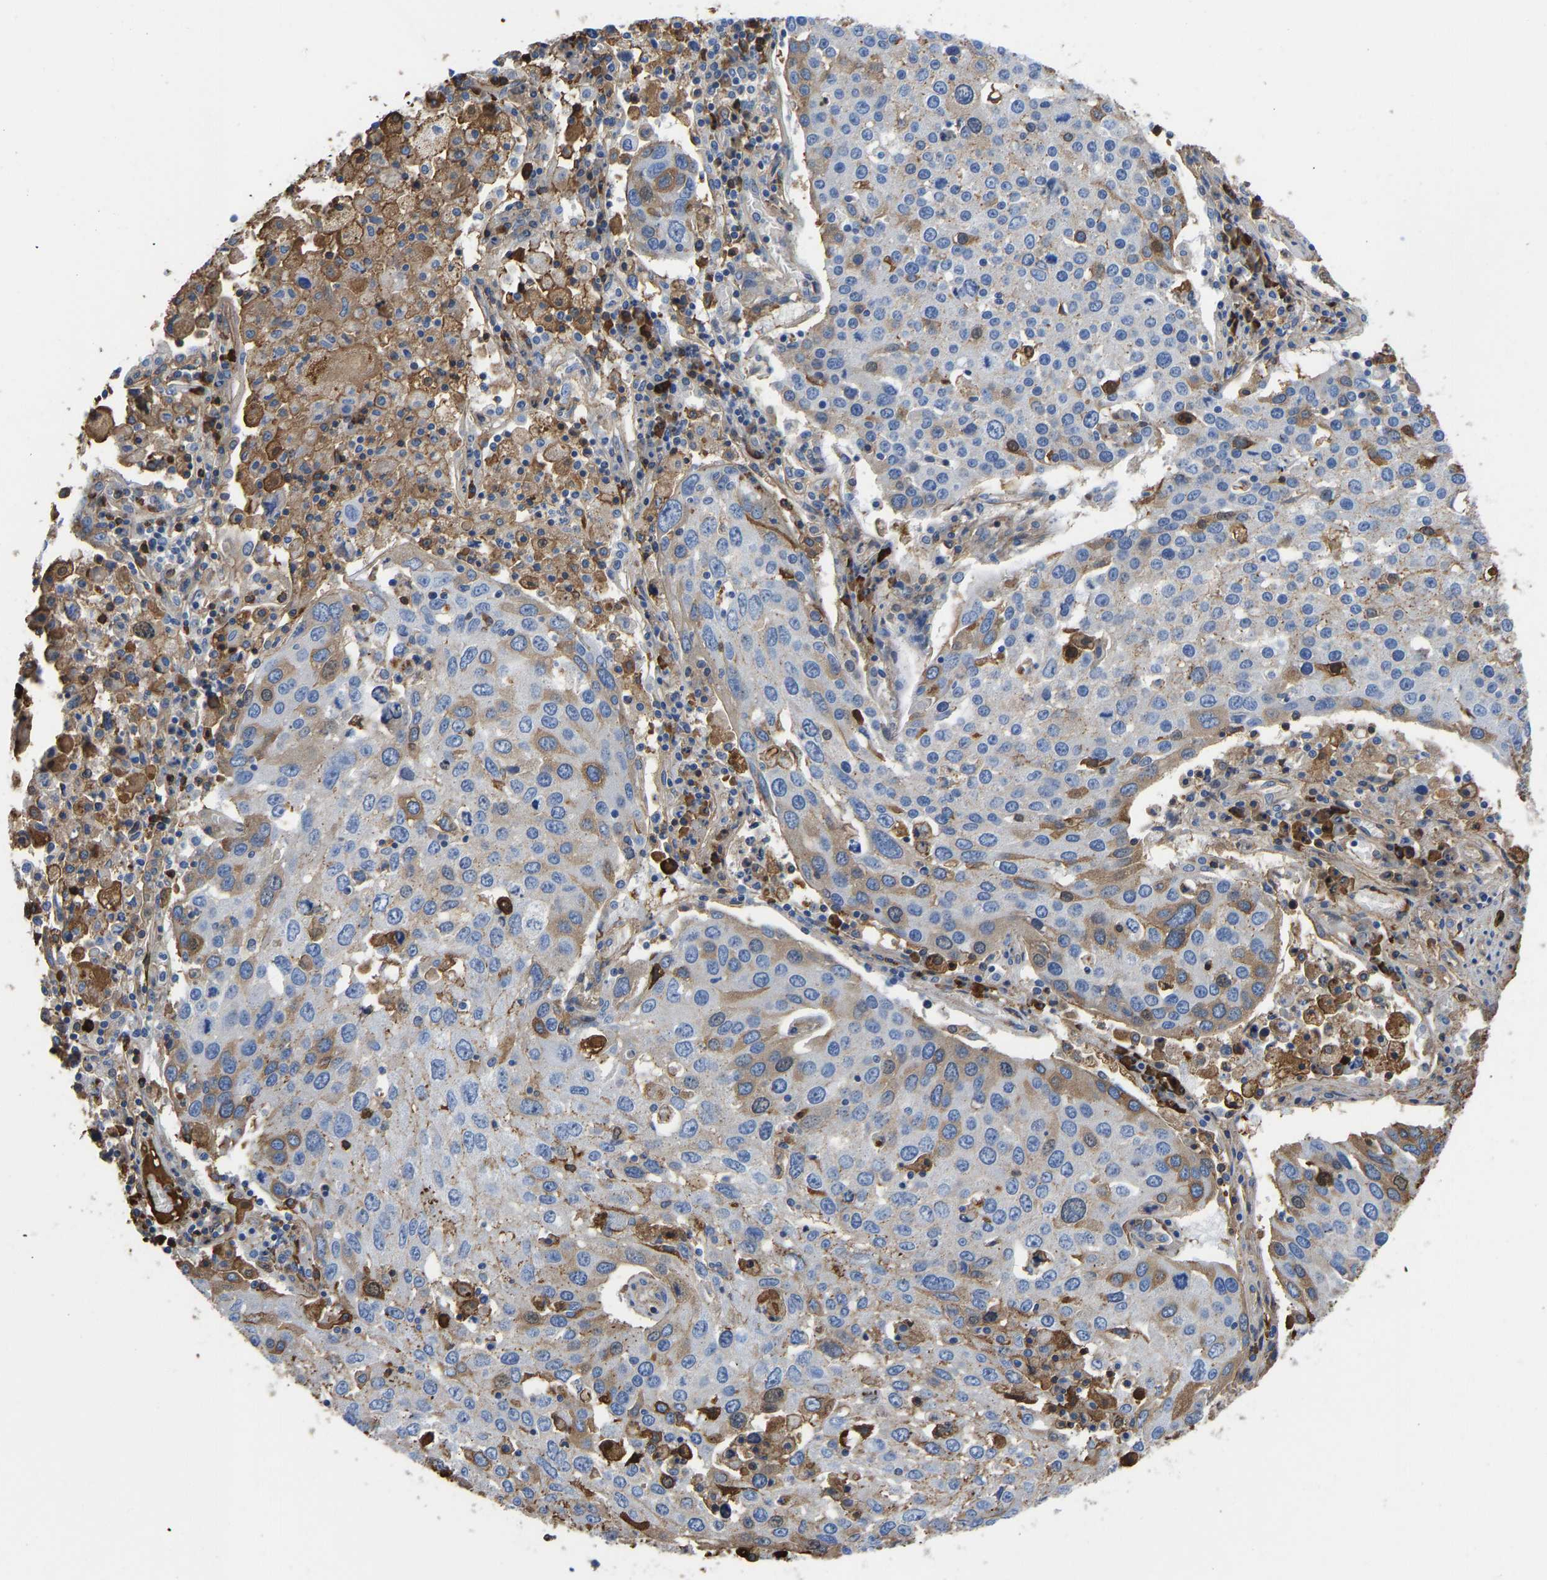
{"staining": {"intensity": "moderate", "quantity": "<25%", "location": "cytoplasmic/membranous"}, "tissue": "lung cancer", "cell_type": "Tumor cells", "image_type": "cancer", "snomed": [{"axis": "morphology", "description": "Squamous cell carcinoma, NOS"}, {"axis": "topography", "description": "Lung"}], "caption": "An image showing moderate cytoplasmic/membranous positivity in approximately <25% of tumor cells in squamous cell carcinoma (lung), as visualized by brown immunohistochemical staining.", "gene": "HSPG2", "patient": {"sex": "male", "age": 65}}